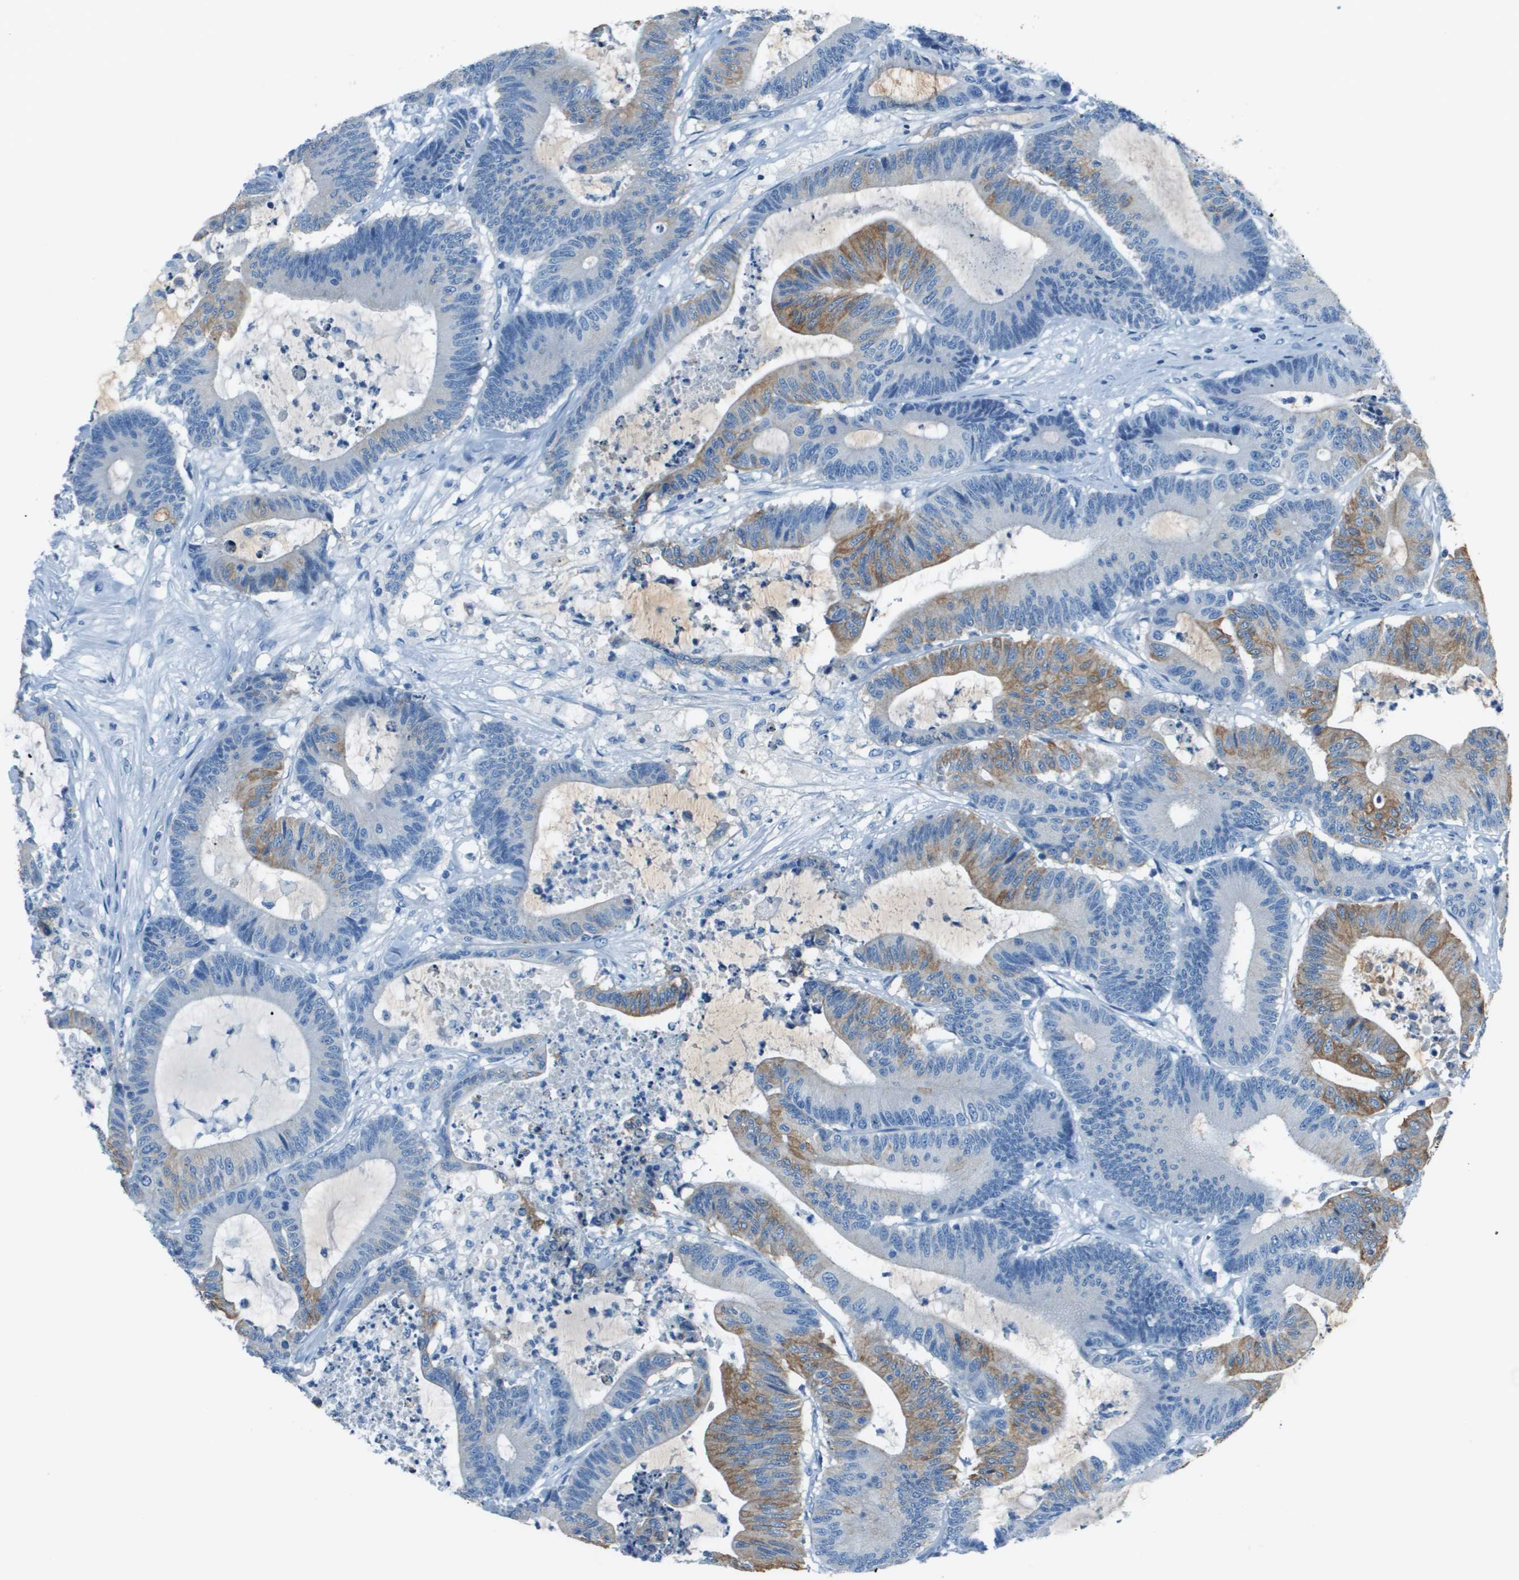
{"staining": {"intensity": "moderate", "quantity": "25%-75%", "location": "cytoplasmic/membranous"}, "tissue": "colorectal cancer", "cell_type": "Tumor cells", "image_type": "cancer", "snomed": [{"axis": "morphology", "description": "Adenocarcinoma, NOS"}, {"axis": "topography", "description": "Colon"}], "caption": "A brown stain highlights moderate cytoplasmic/membranous staining of a protein in colorectal cancer tumor cells.", "gene": "SLC16A10", "patient": {"sex": "female", "age": 84}}